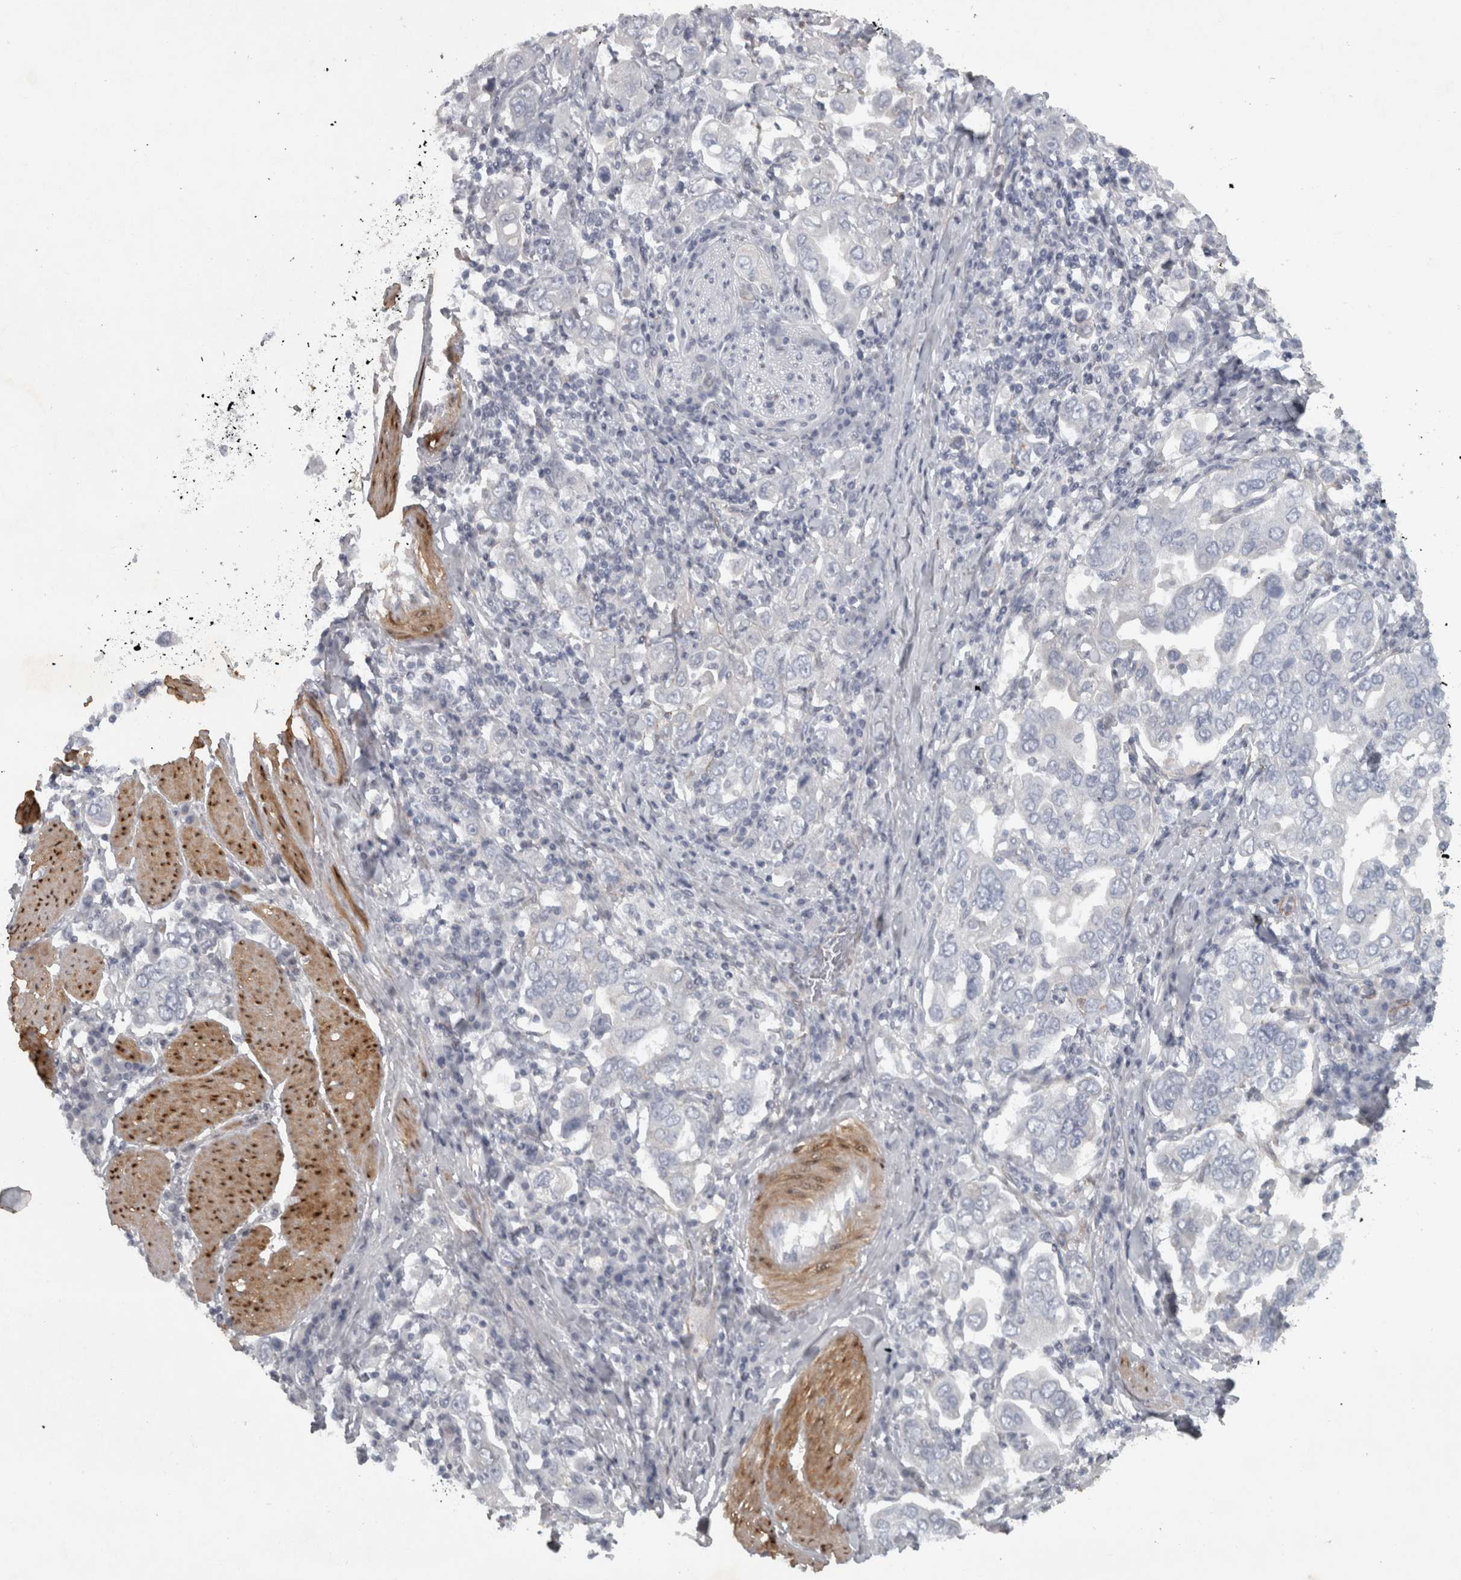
{"staining": {"intensity": "negative", "quantity": "none", "location": "none"}, "tissue": "stomach cancer", "cell_type": "Tumor cells", "image_type": "cancer", "snomed": [{"axis": "morphology", "description": "Adenocarcinoma, NOS"}, {"axis": "topography", "description": "Stomach, upper"}], "caption": "DAB (3,3'-diaminobenzidine) immunohistochemical staining of stomach cancer exhibits no significant expression in tumor cells.", "gene": "PPP1R12B", "patient": {"sex": "male", "age": 62}}